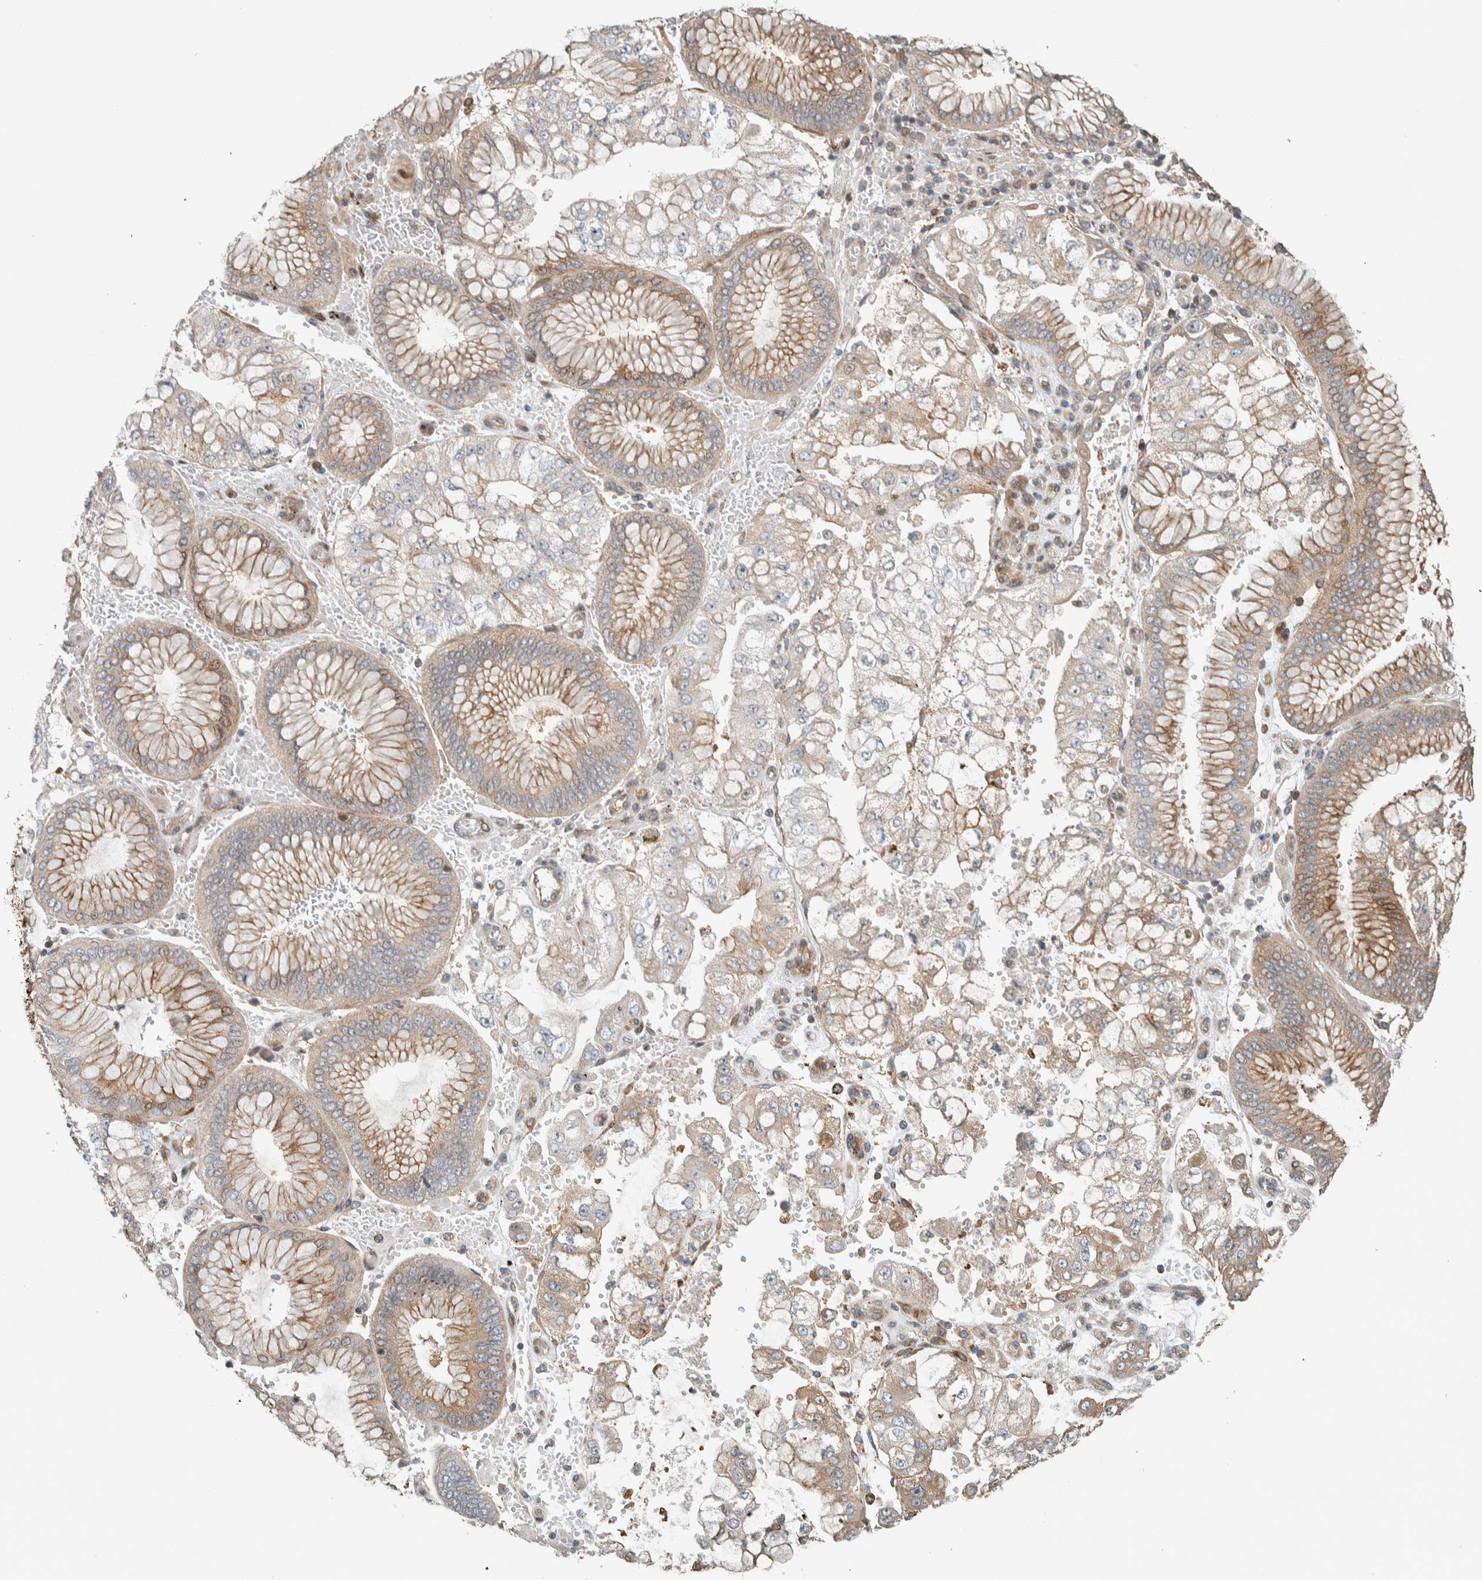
{"staining": {"intensity": "weak", "quantity": "25%-75%", "location": "cytoplasmic/membranous"}, "tissue": "stomach cancer", "cell_type": "Tumor cells", "image_type": "cancer", "snomed": [{"axis": "morphology", "description": "Adenocarcinoma, NOS"}, {"axis": "topography", "description": "Stomach"}], "caption": "Protein staining shows weak cytoplasmic/membranous staining in about 25%-75% of tumor cells in adenocarcinoma (stomach).", "gene": "CNTROB", "patient": {"sex": "male", "age": 76}}